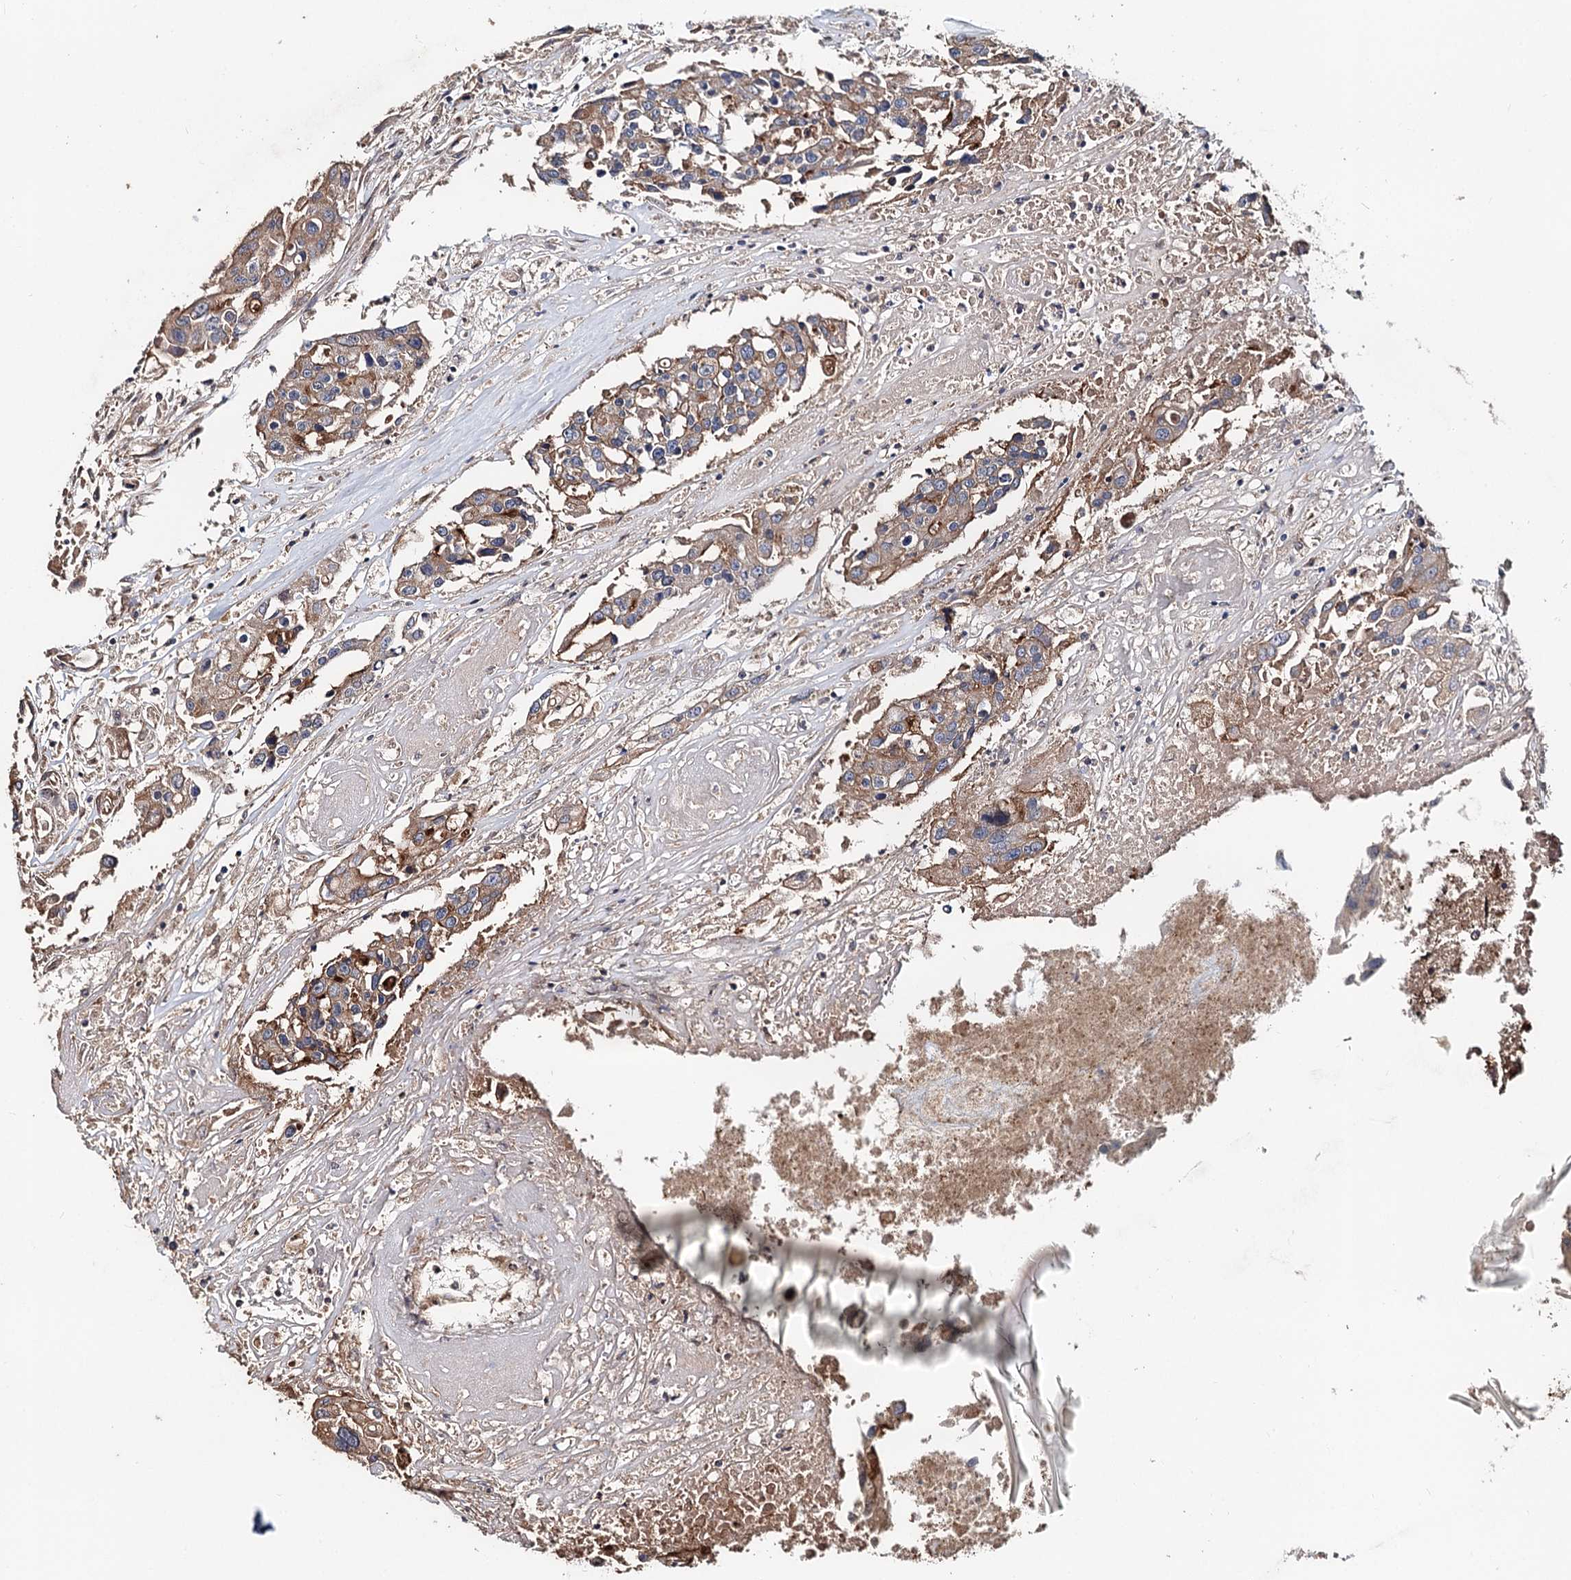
{"staining": {"intensity": "moderate", "quantity": "<25%", "location": "cytoplasmic/membranous"}, "tissue": "colorectal cancer", "cell_type": "Tumor cells", "image_type": "cancer", "snomed": [{"axis": "morphology", "description": "Adenocarcinoma, NOS"}, {"axis": "topography", "description": "Colon"}], "caption": "The photomicrograph demonstrates a brown stain indicating the presence of a protein in the cytoplasmic/membranous of tumor cells in adenocarcinoma (colorectal).", "gene": "SPART", "patient": {"sex": "male", "age": 77}}